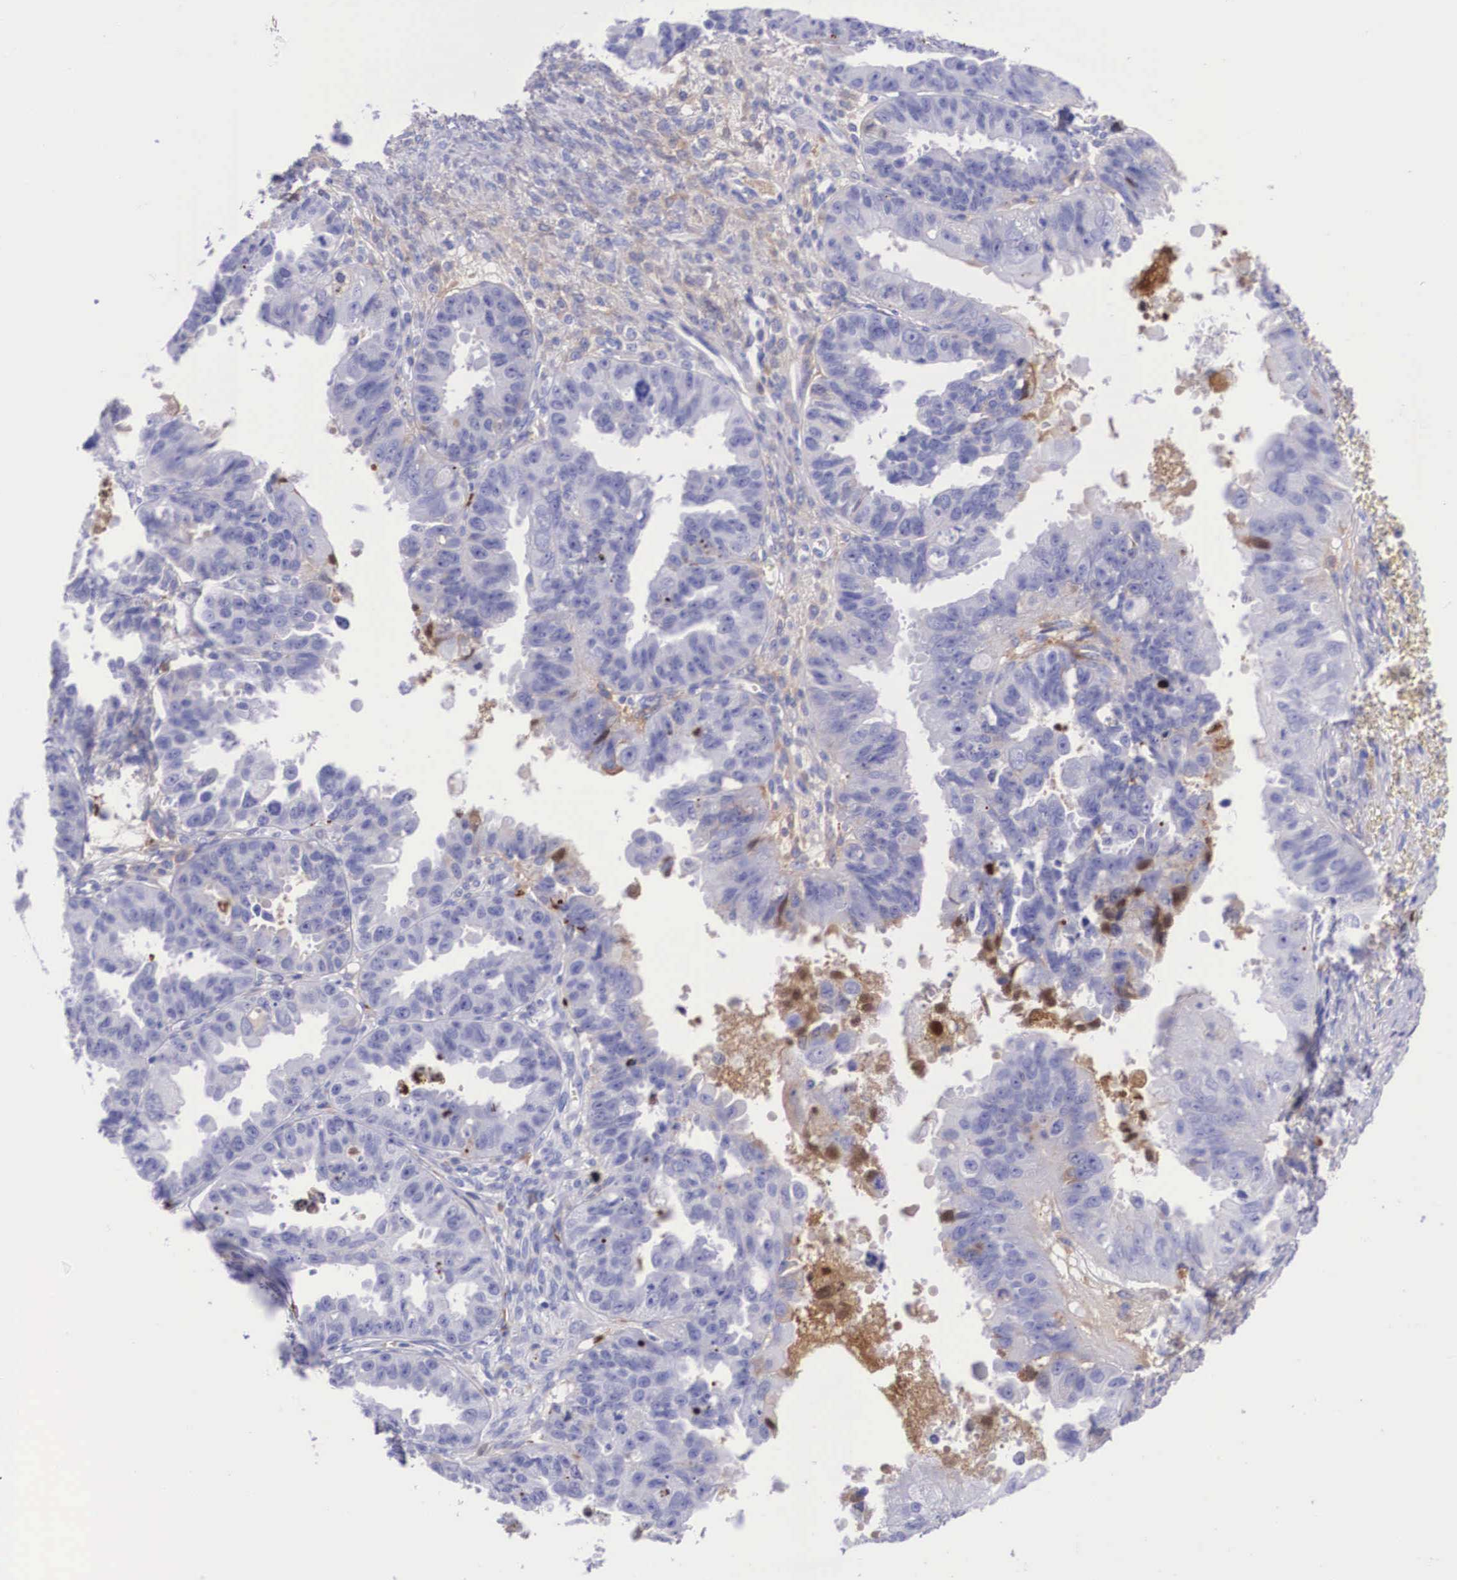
{"staining": {"intensity": "negative", "quantity": "none", "location": "none"}, "tissue": "ovarian cancer", "cell_type": "Tumor cells", "image_type": "cancer", "snomed": [{"axis": "morphology", "description": "Carcinoma, endometroid"}, {"axis": "topography", "description": "Ovary"}], "caption": "A histopathology image of human ovarian cancer is negative for staining in tumor cells.", "gene": "PLG", "patient": {"sex": "female", "age": 85}}